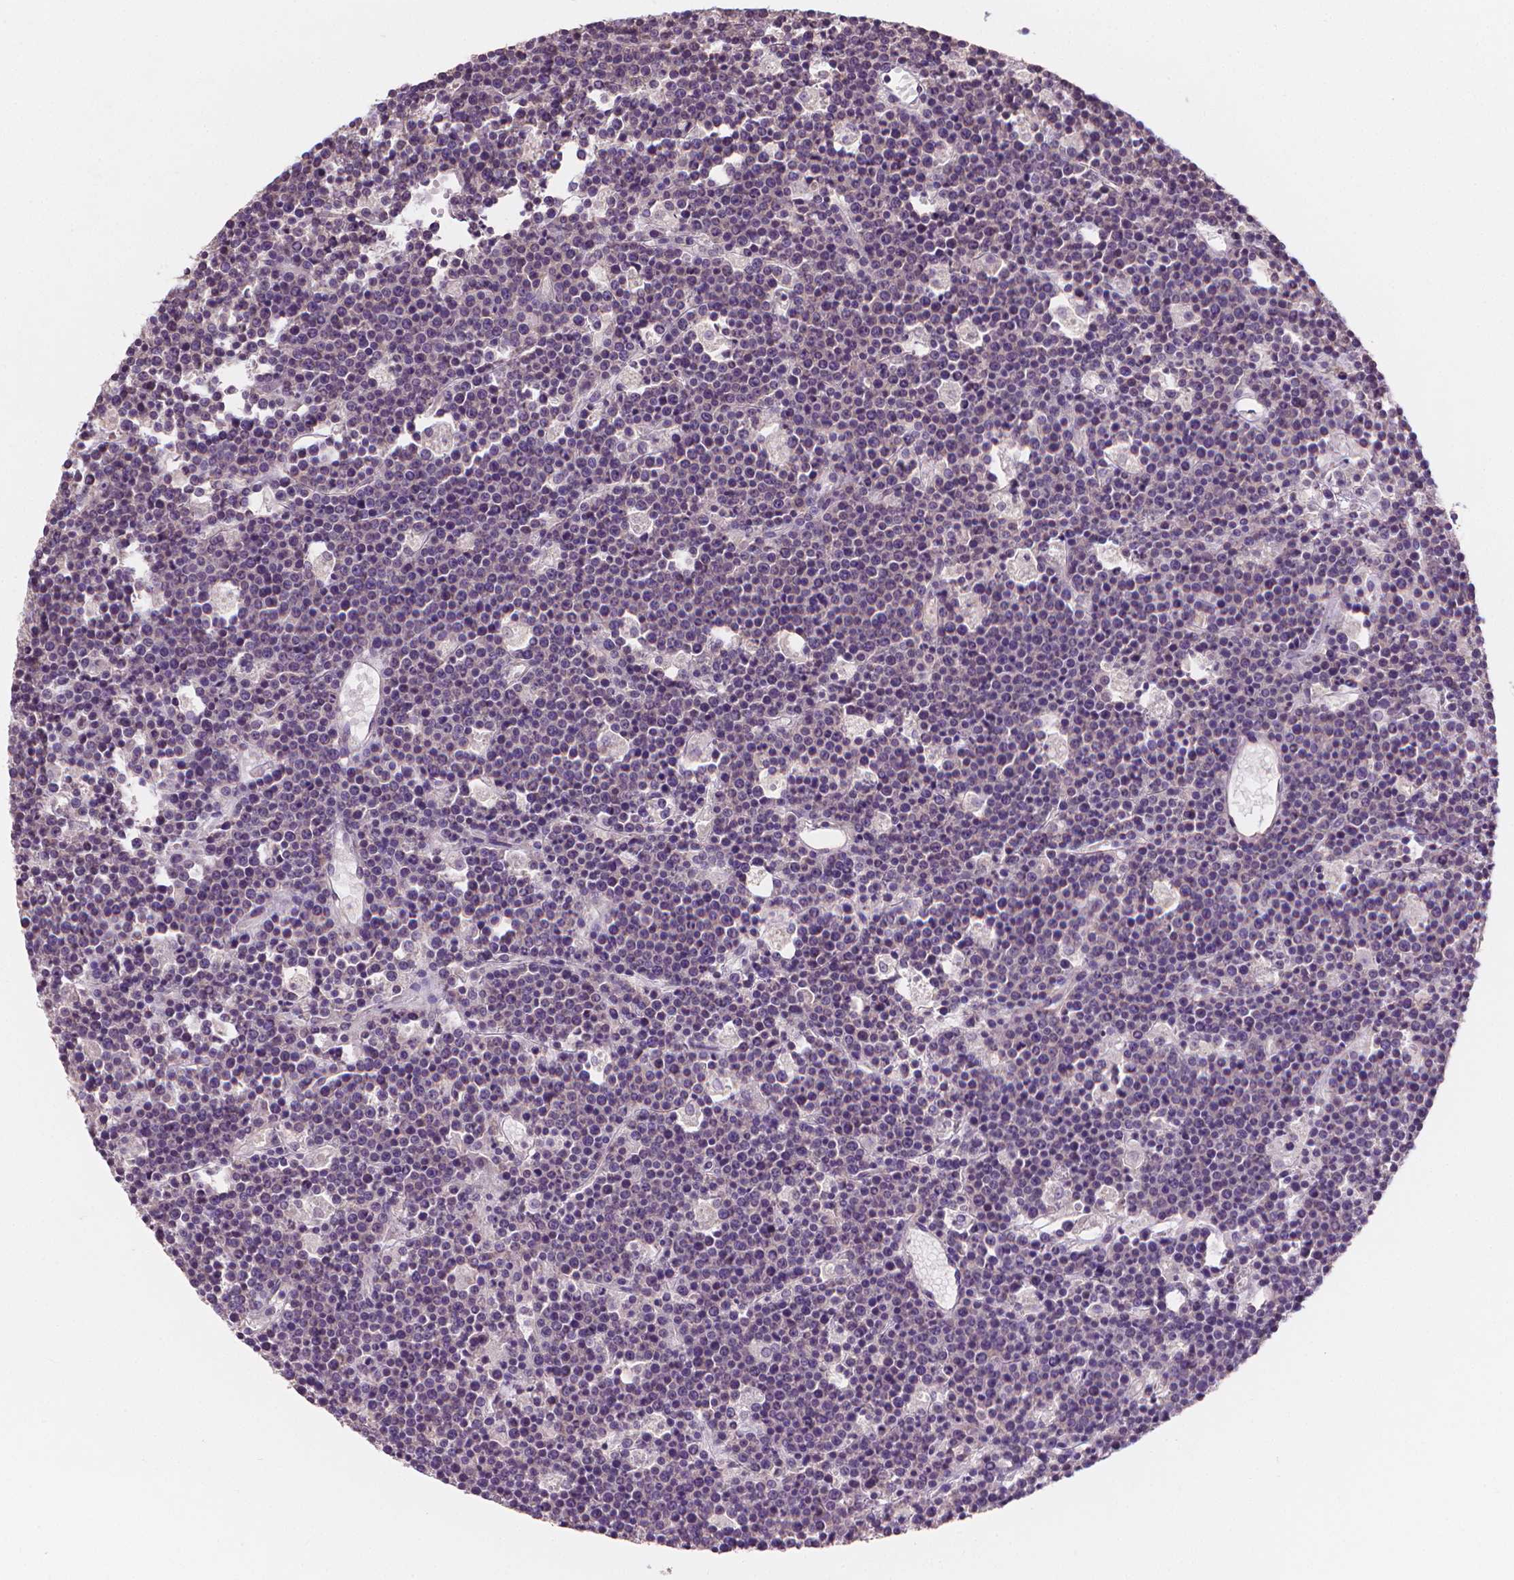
{"staining": {"intensity": "negative", "quantity": "none", "location": "none"}, "tissue": "lymphoma", "cell_type": "Tumor cells", "image_type": "cancer", "snomed": [{"axis": "morphology", "description": "Malignant lymphoma, non-Hodgkin's type, High grade"}, {"axis": "topography", "description": "Ovary"}], "caption": "The immunohistochemistry (IHC) image has no significant positivity in tumor cells of malignant lymphoma, non-Hodgkin's type (high-grade) tissue.", "gene": "FASN", "patient": {"sex": "female", "age": 56}}